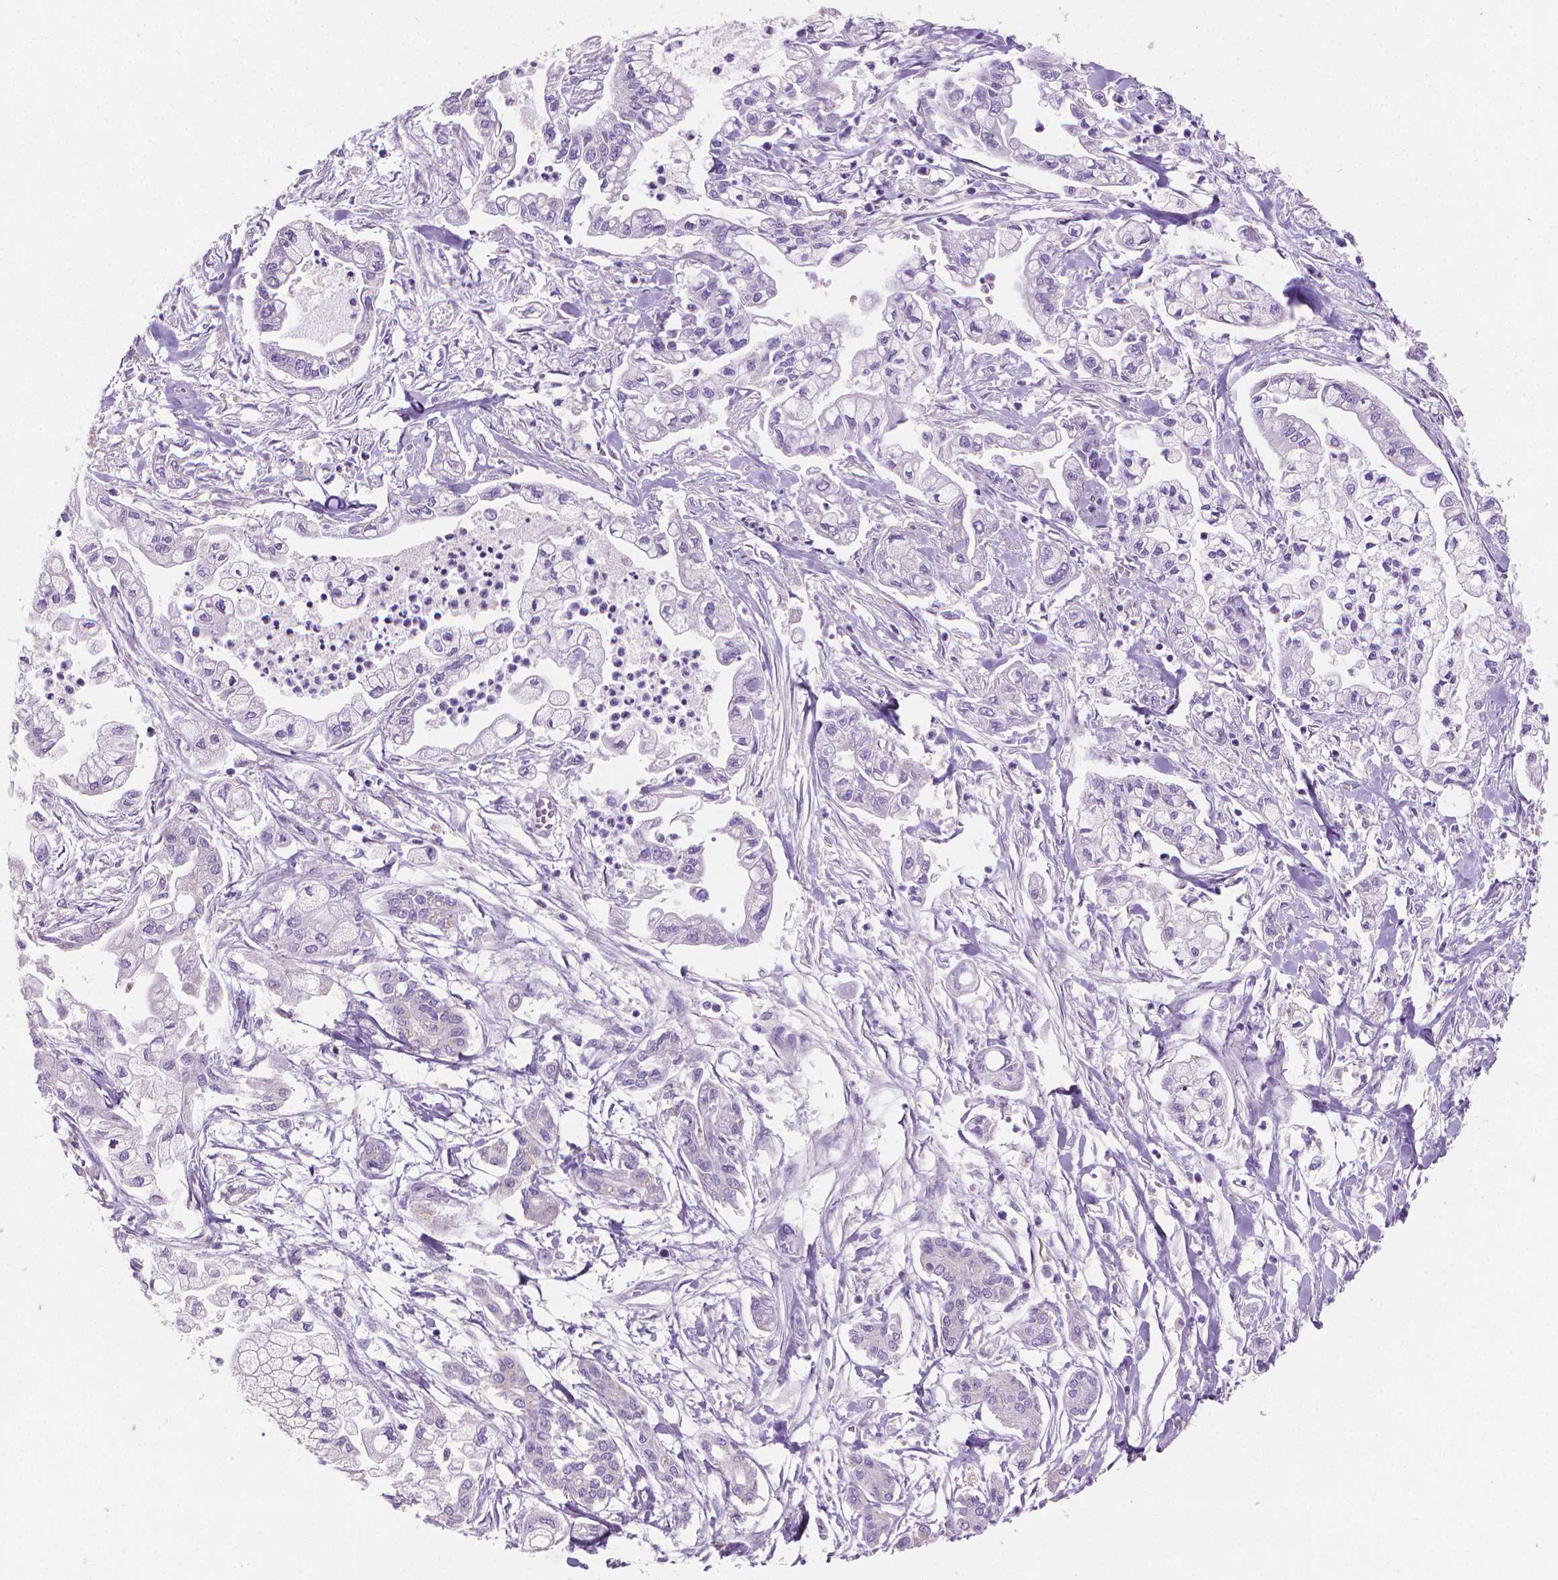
{"staining": {"intensity": "negative", "quantity": "none", "location": "none"}, "tissue": "pancreatic cancer", "cell_type": "Tumor cells", "image_type": "cancer", "snomed": [{"axis": "morphology", "description": "Adenocarcinoma, NOS"}, {"axis": "topography", "description": "Pancreas"}], "caption": "IHC image of neoplastic tissue: adenocarcinoma (pancreatic) stained with DAB reveals no significant protein staining in tumor cells. (DAB (3,3'-diaminobenzidine) IHC with hematoxylin counter stain).", "gene": "GSDMA", "patient": {"sex": "male", "age": 54}}